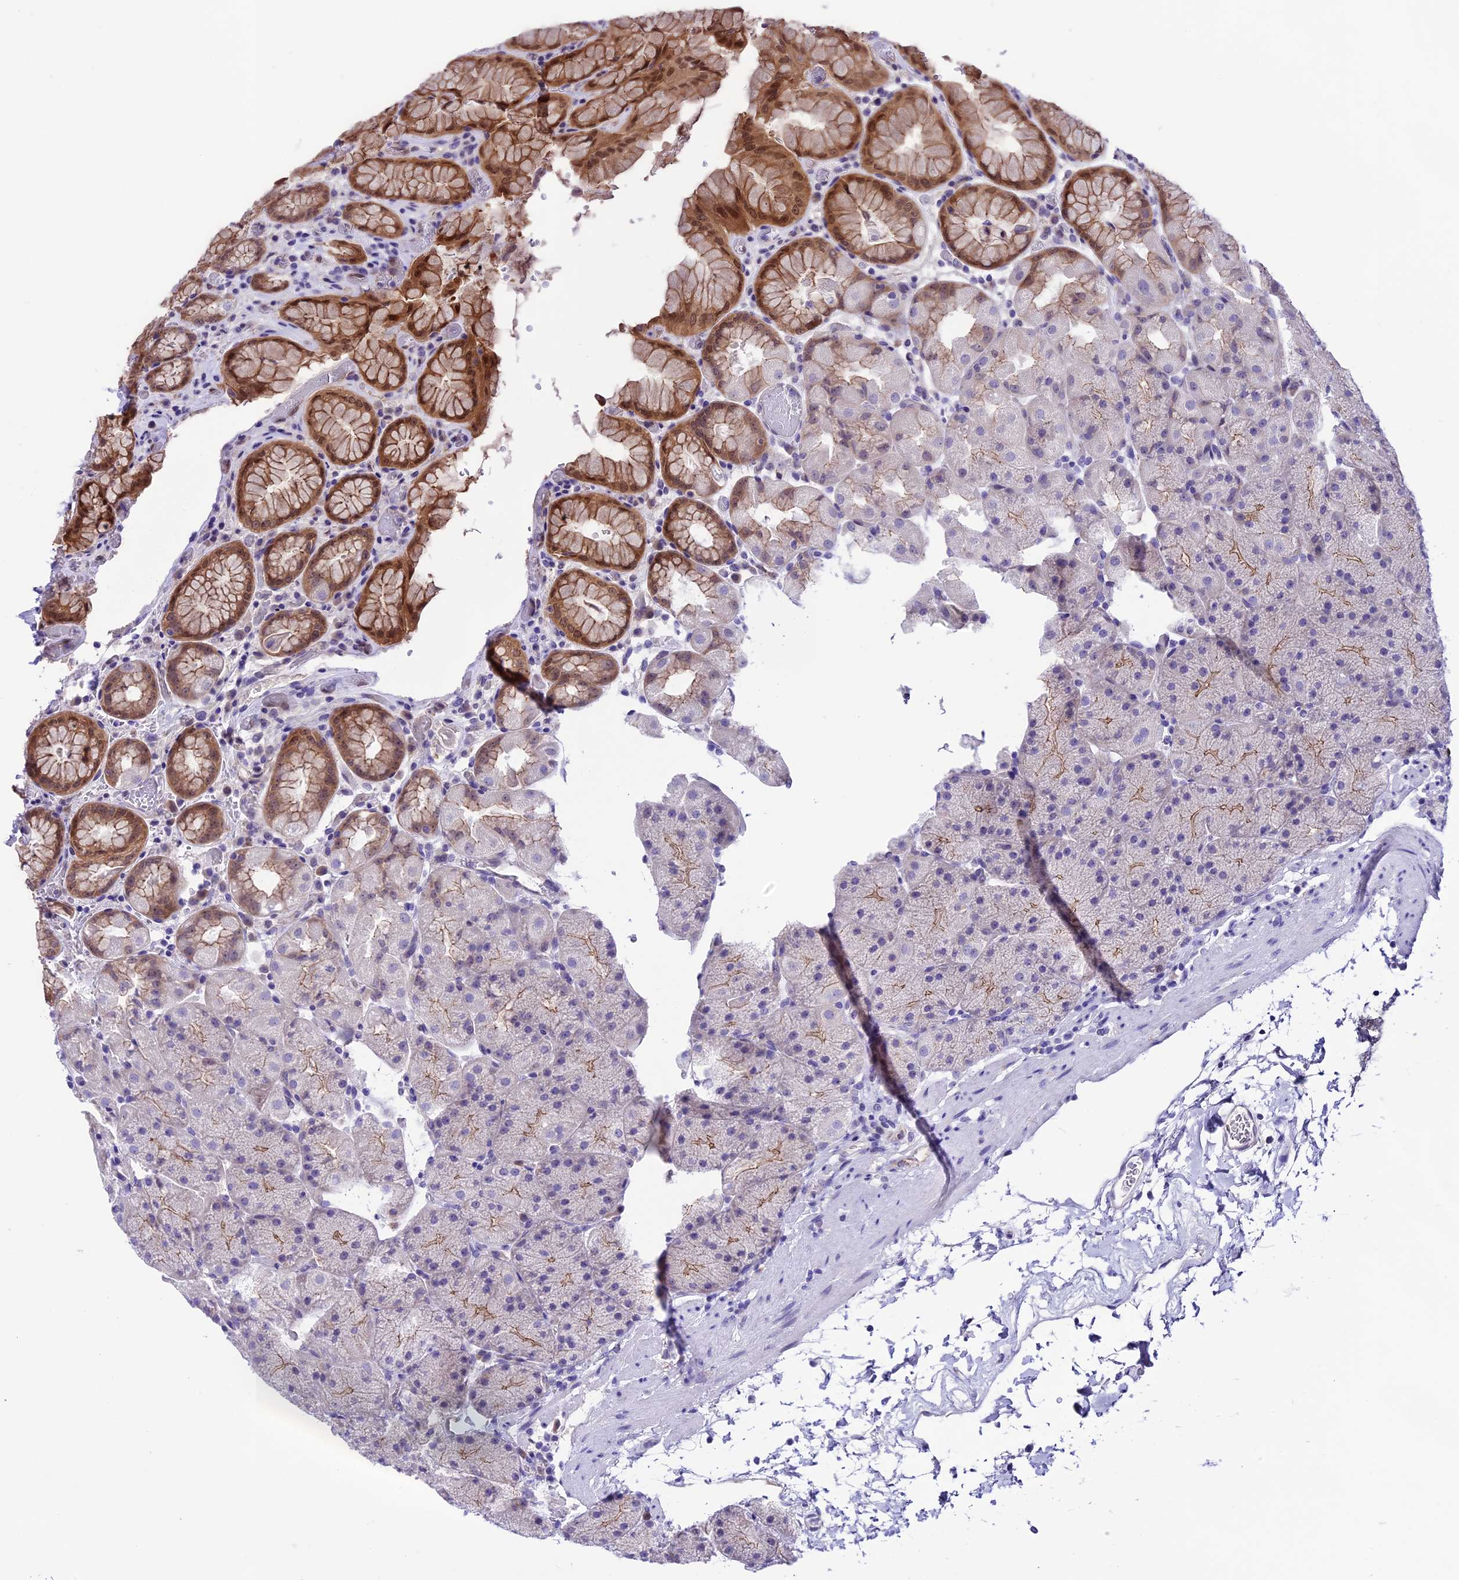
{"staining": {"intensity": "moderate", "quantity": "25%-75%", "location": "cytoplasmic/membranous,nuclear"}, "tissue": "stomach", "cell_type": "Glandular cells", "image_type": "normal", "snomed": [{"axis": "morphology", "description": "Normal tissue, NOS"}, {"axis": "topography", "description": "Stomach, upper"}, {"axis": "topography", "description": "Stomach, lower"}], "caption": "A micrograph of stomach stained for a protein reveals moderate cytoplasmic/membranous,nuclear brown staining in glandular cells. The protein is stained brown, and the nuclei are stained in blue (DAB IHC with brightfield microscopy, high magnification).", "gene": "PRR15", "patient": {"sex": "male", "age": 67}}